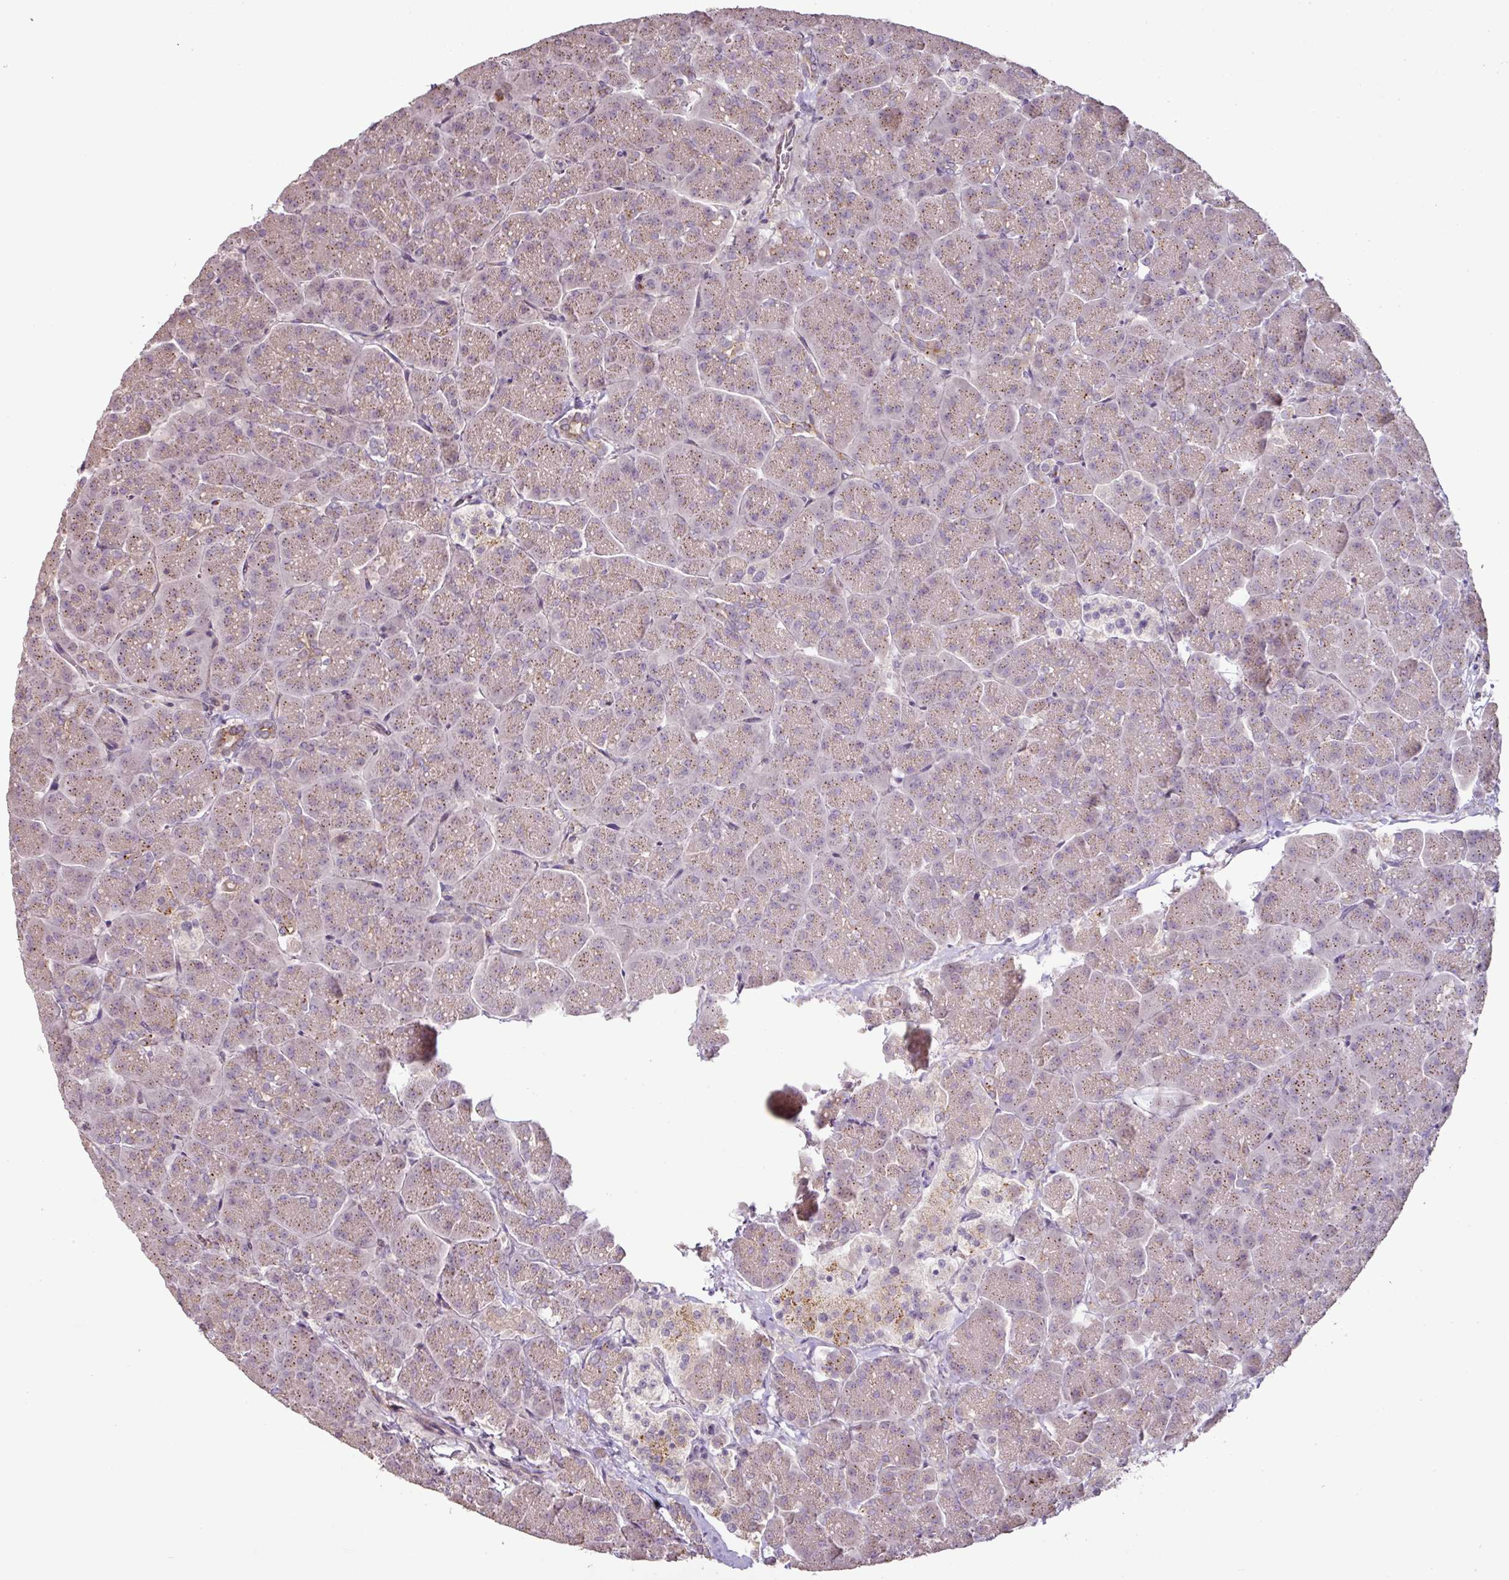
{"staining": {"intensity": "moderate", "quantity": "<25%", "location": "cytoplasmic/membranous"}, "tissue": "pancreas", "cell_type": "Exocrine glandular cells", "image_type": "normal", "snomed": [{"axis": "morphology", "description": "Normal tissue, NOS"}, {"axis": "topography", "description": "Pancreas"}, {"axis": "topography", "description": "Peripheral nerve tissue"}], "caption": "Human pancreas stained with a brown dye reveals moderate cytoplasmic/membranous positive positivity in about <25% of exocrine glandular cells.", "gene": "CXCR5", "patient": {"sex": "male", "age": 54}}